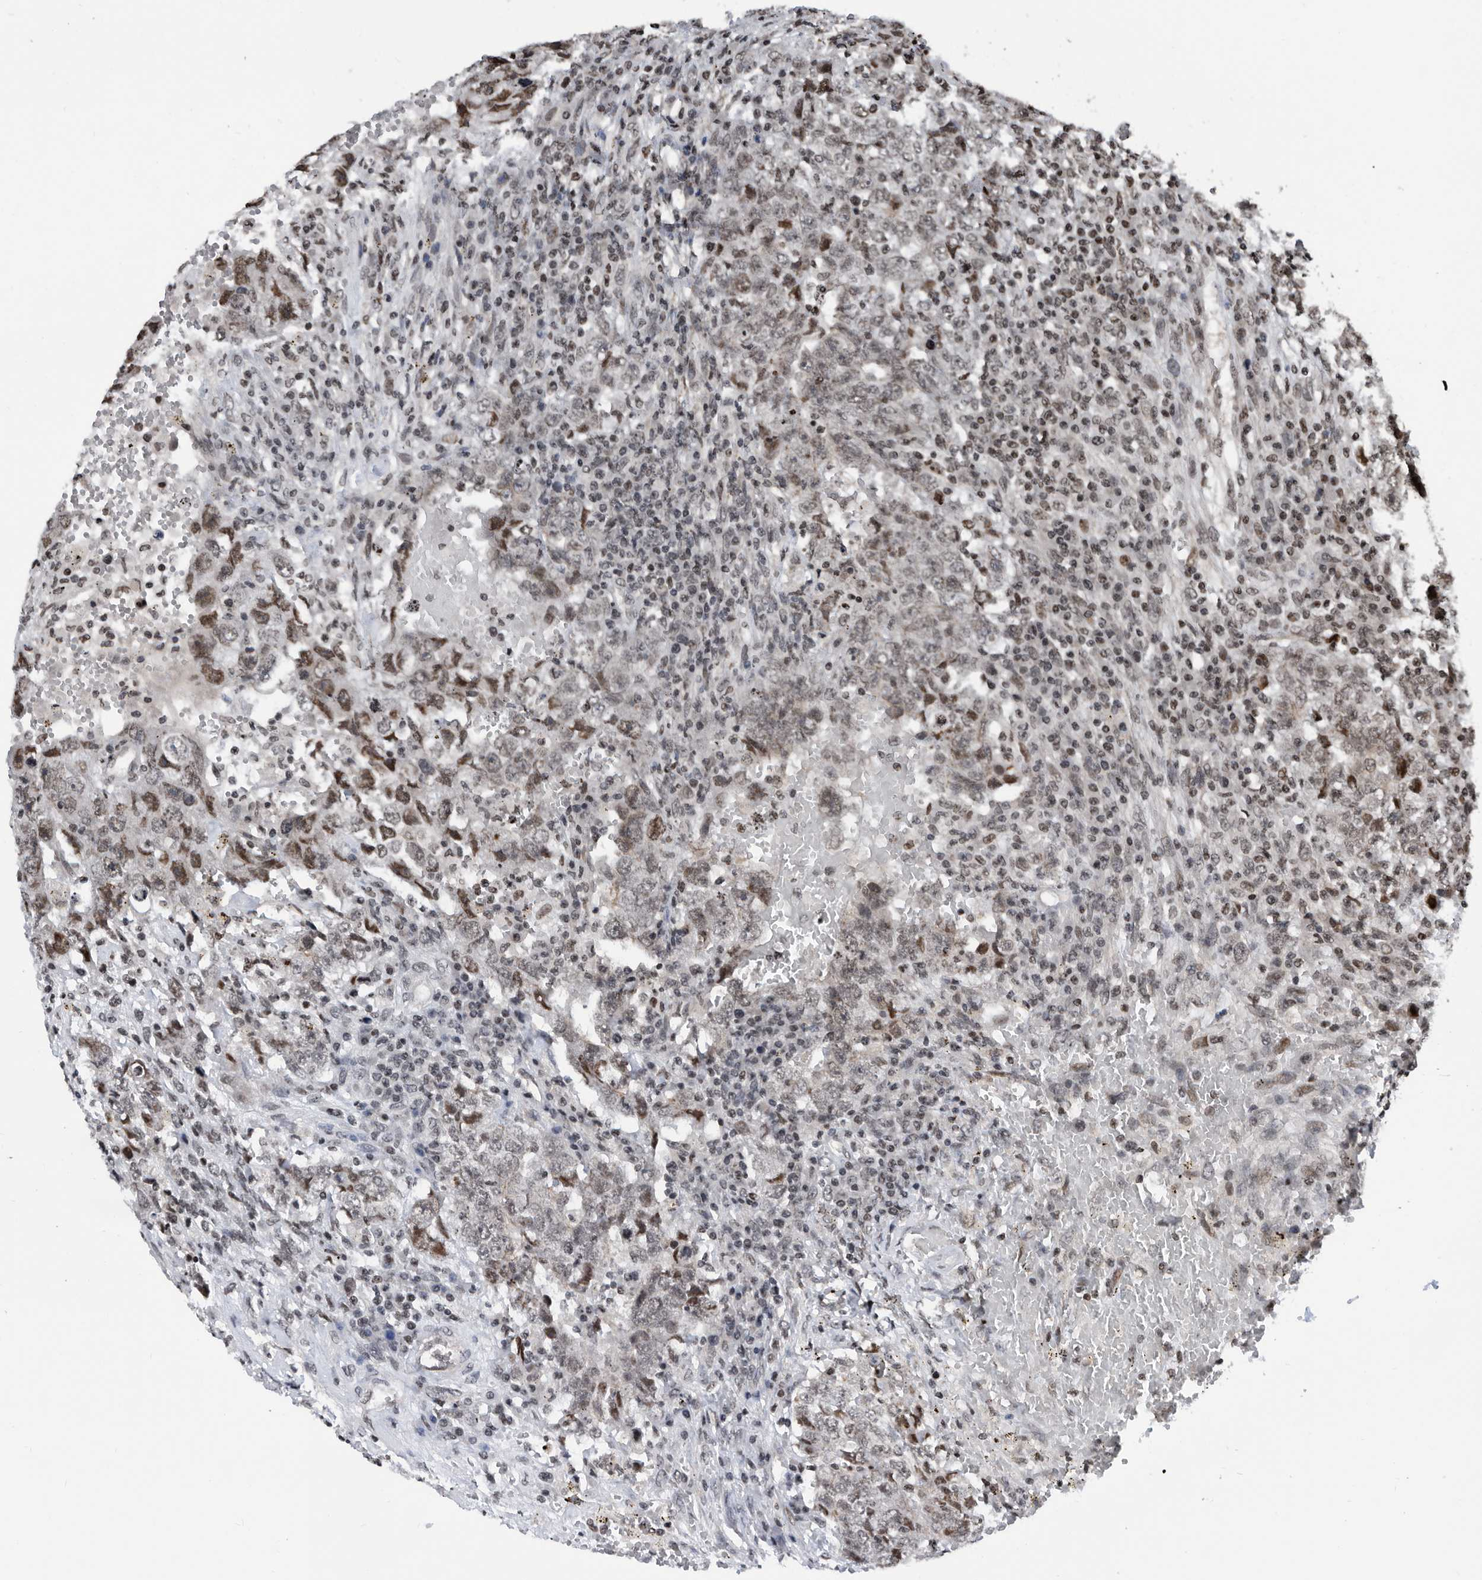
{"staining": {"intensity": "moderate", "quantity": "25%-75%", "location": "nuclear"}, "tissue": "testis cancer", "cell_type": "Tumor cells", "image_type": "cancer", "snomed": [{"axis": "morphology", "description": "Carcinoma, Embryonal, NOS"}, {"axis": "topography", "description": "Testis"}], "caption": "IHC histopathology image of neoplastic tissue: testis cancer stained using immunohistochemistry (IHC) reveals medium levels of moderate protein expression localized specifically in the nuclear of tumor cells, appearing as a nuclear brown color.", "gene": "SNRNP48", "patient": {"sex": "male", "age": 26}}